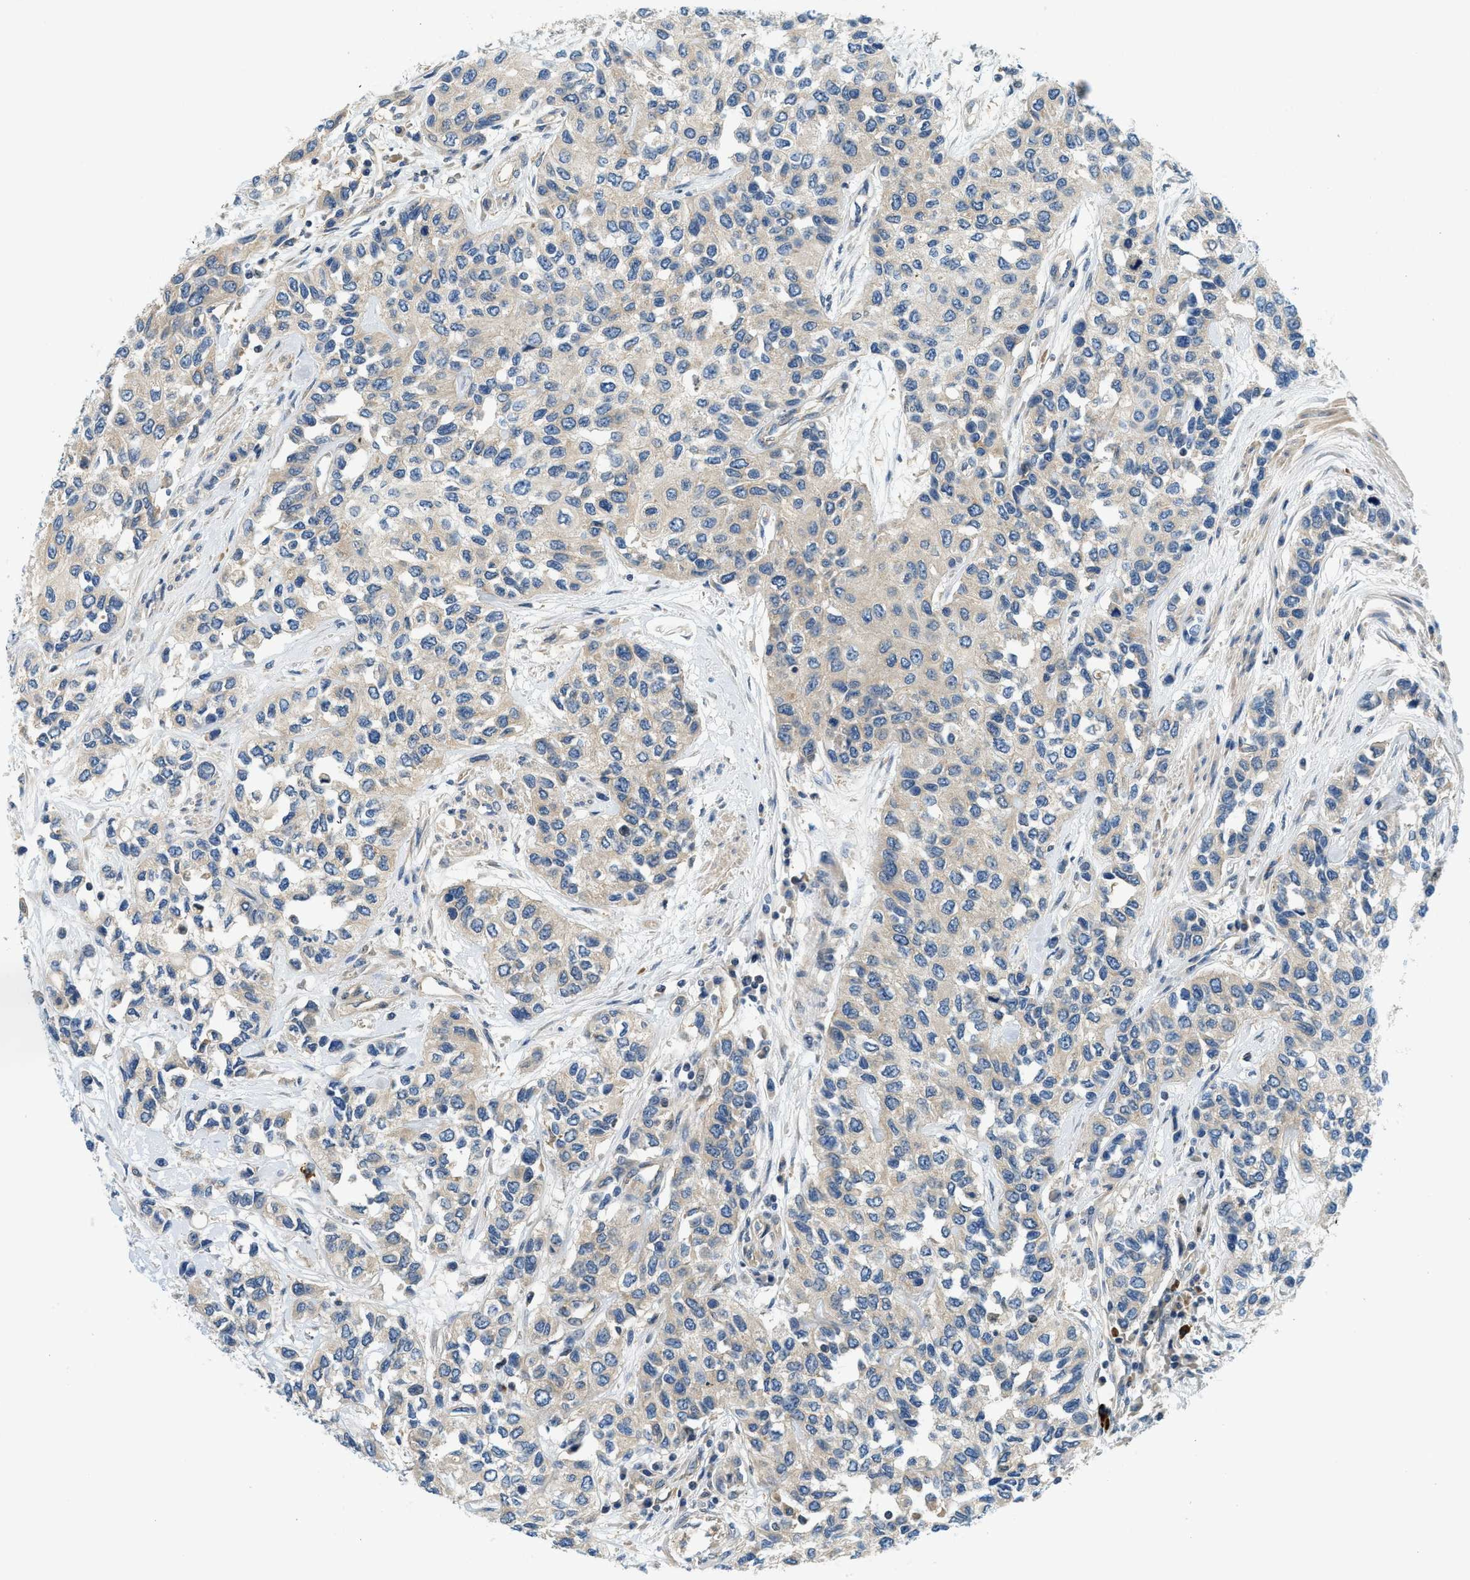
{"staining": {"intensity": "weak", "quantity": ">75%", "location": "cytoplasmic/membranous"}, "tissue": "urothelial cancer", "cell_type": "Tumor cells", "image_type": "cancer", "snomed": [{"axis": "morphology", "description": "Urothelial carcinoma, High grade"}, {"axis": "topography", "description": "Urinary bladder"}], "caption": "DAB (3,3'-diaminobenzidine) immunohistochemical staining of urothelial cancer exhibits weak cytoplasmic/membranous protein staining in approximately >75% of tumor cells.", "gene": "KCNK1", "patient": {"sex": "female", "age": 56}}